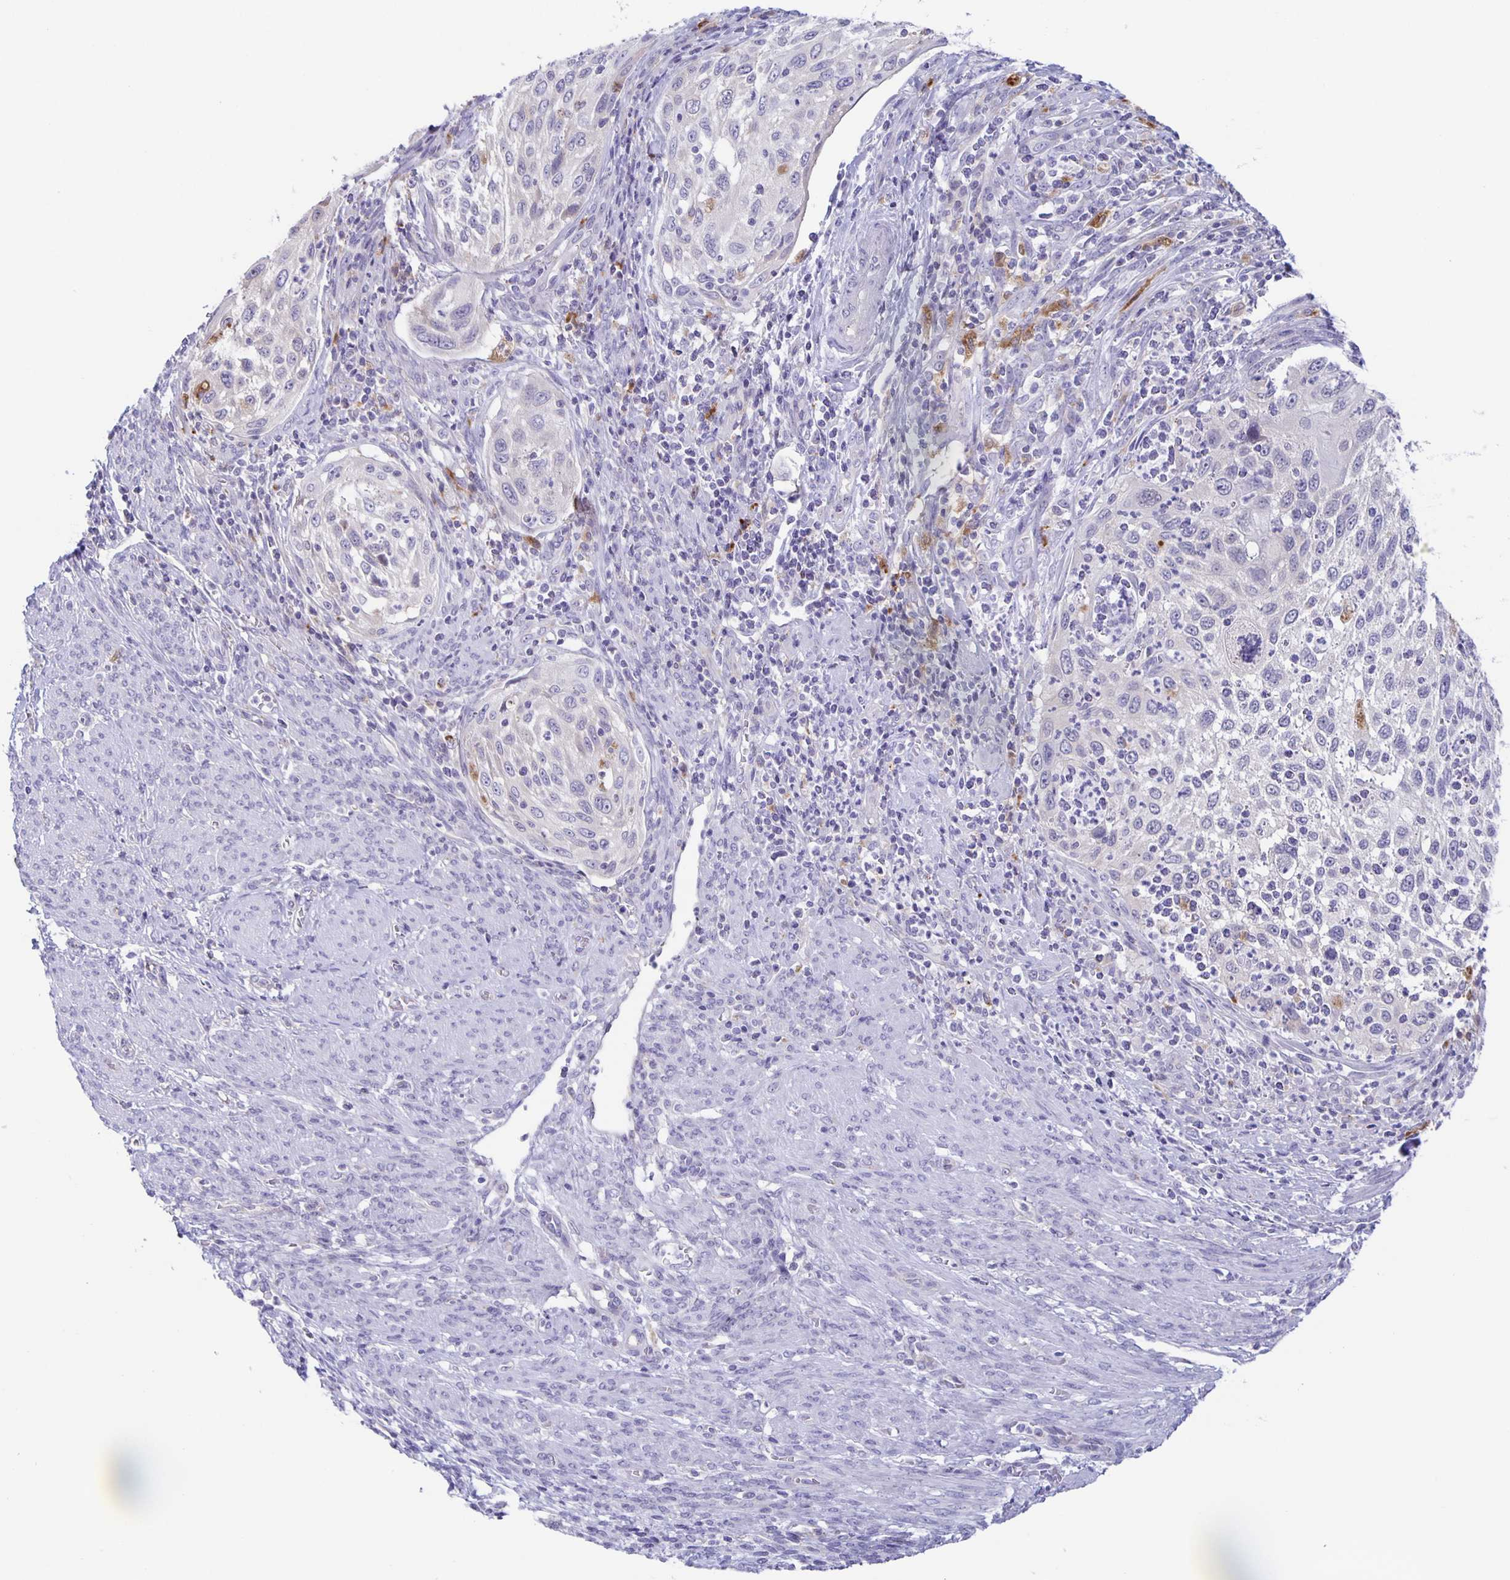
{"staining": {"intensity": "negative", "quantity": "none", "location": "none"}, "tissue": "cervical cancer", "cell_type": "Tumor cells", "image_type": "cancer", "snomed": [{"axis": "morphology", "description": "Squamous cell carcinoma, NOS"}, {"axis": "topography", "description": "Cervix"}], "caption": "High power microscopy image of an IHC photomicrograph of cervical squamous cell carcinoma, revealing no significant staining in tumor cells.", "gene": "LIPA", "patient": {"sex": "female", "age": 70}}